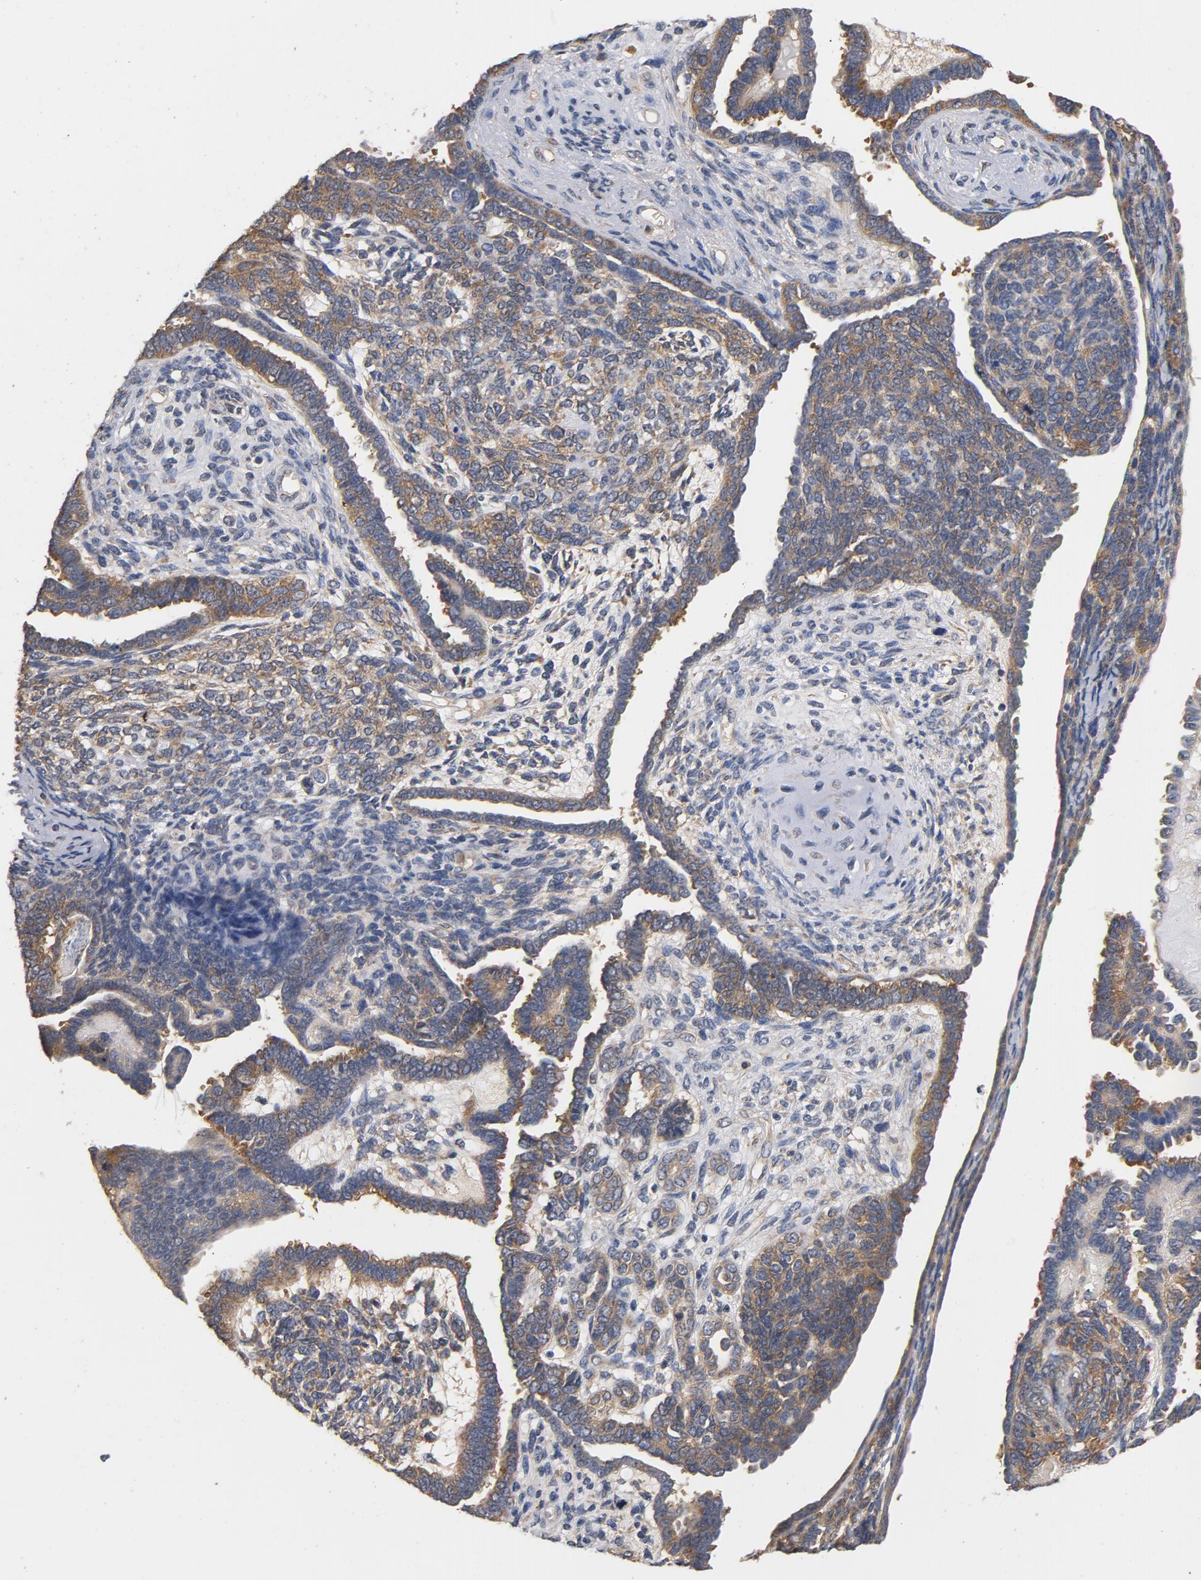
{"staining": {"intensity": "moderate", "quantity": ">75%", "location": "cytoplasmic/membranous"}, "tissue": "endometrial cancer", "cell_type": "Tumor cells", "image_type": "cancer", "snomed": [{"axis": "morphology", "description": "Neoplasm, malignant, NOS"}, {"axis": "topography", "description": "Endometrium"}], "caption": "IHC histopathology image of human endometrial neoplasm (malignant) stained for a protein (brown), which reveals medium levels of moderate cytoplasmic/membranous positivity in approximately >75% of tumor cells.", "gene": "DDX6", "patient": {"sex": "female", "age": 74}}